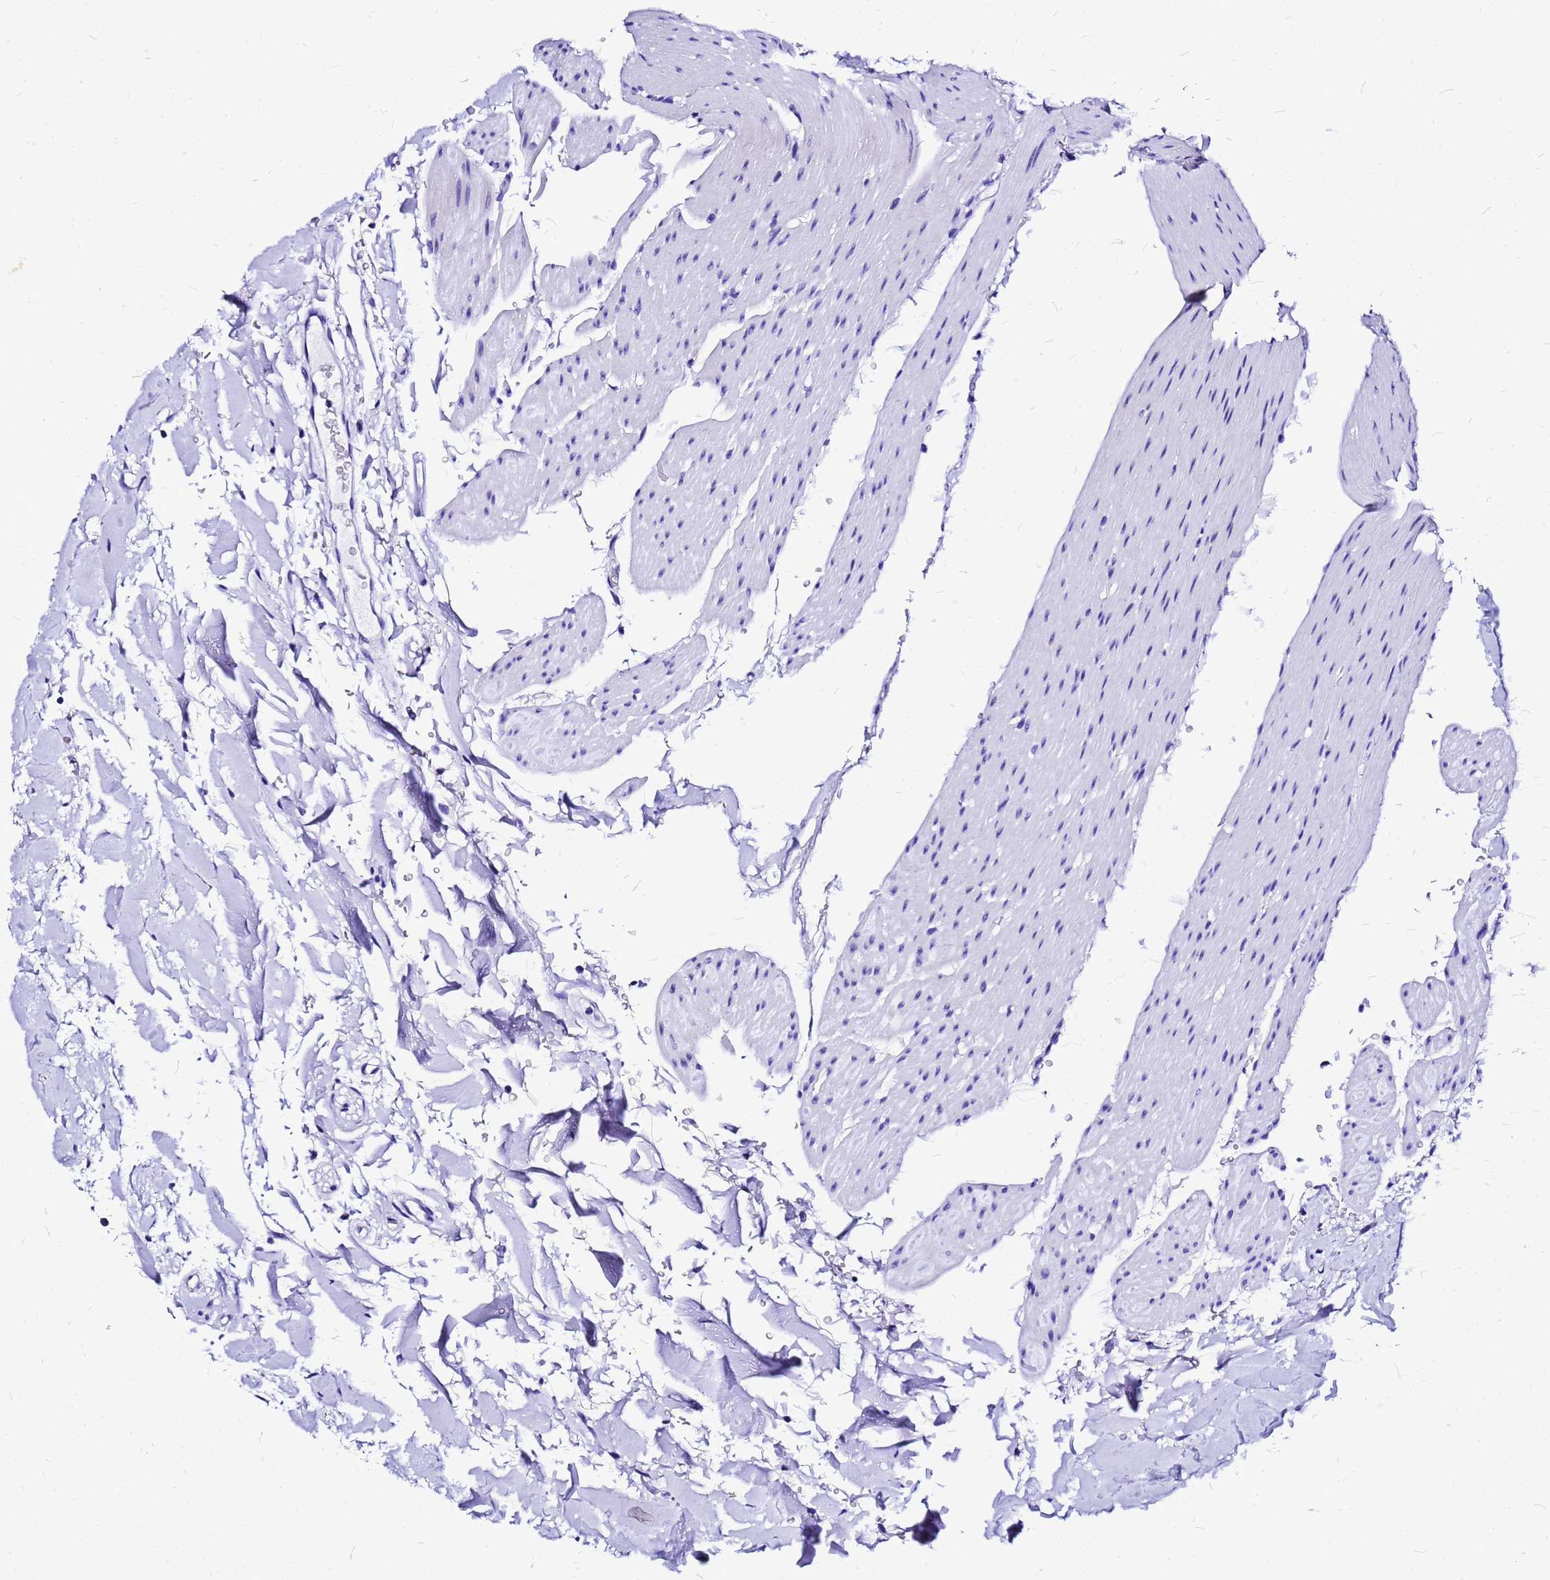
{"staining": {"intensity": "negative", "quantity": "none", "location": "none"}, "tissue": "colon", "cell_type": "Endothelial cells", "image_type": "normal", "snomed": [{"axis": "morphology", "description": "Normal tissue, NOS"}, {"axis": "topography", "description": "Colon"}], "caption": "An immunohistochemistry photomicrograph of normal colon is shown. There is no staining in endothelial cells of colon.", "gene": "HERC4", "patient": {"sex": "male", "age": 75}}